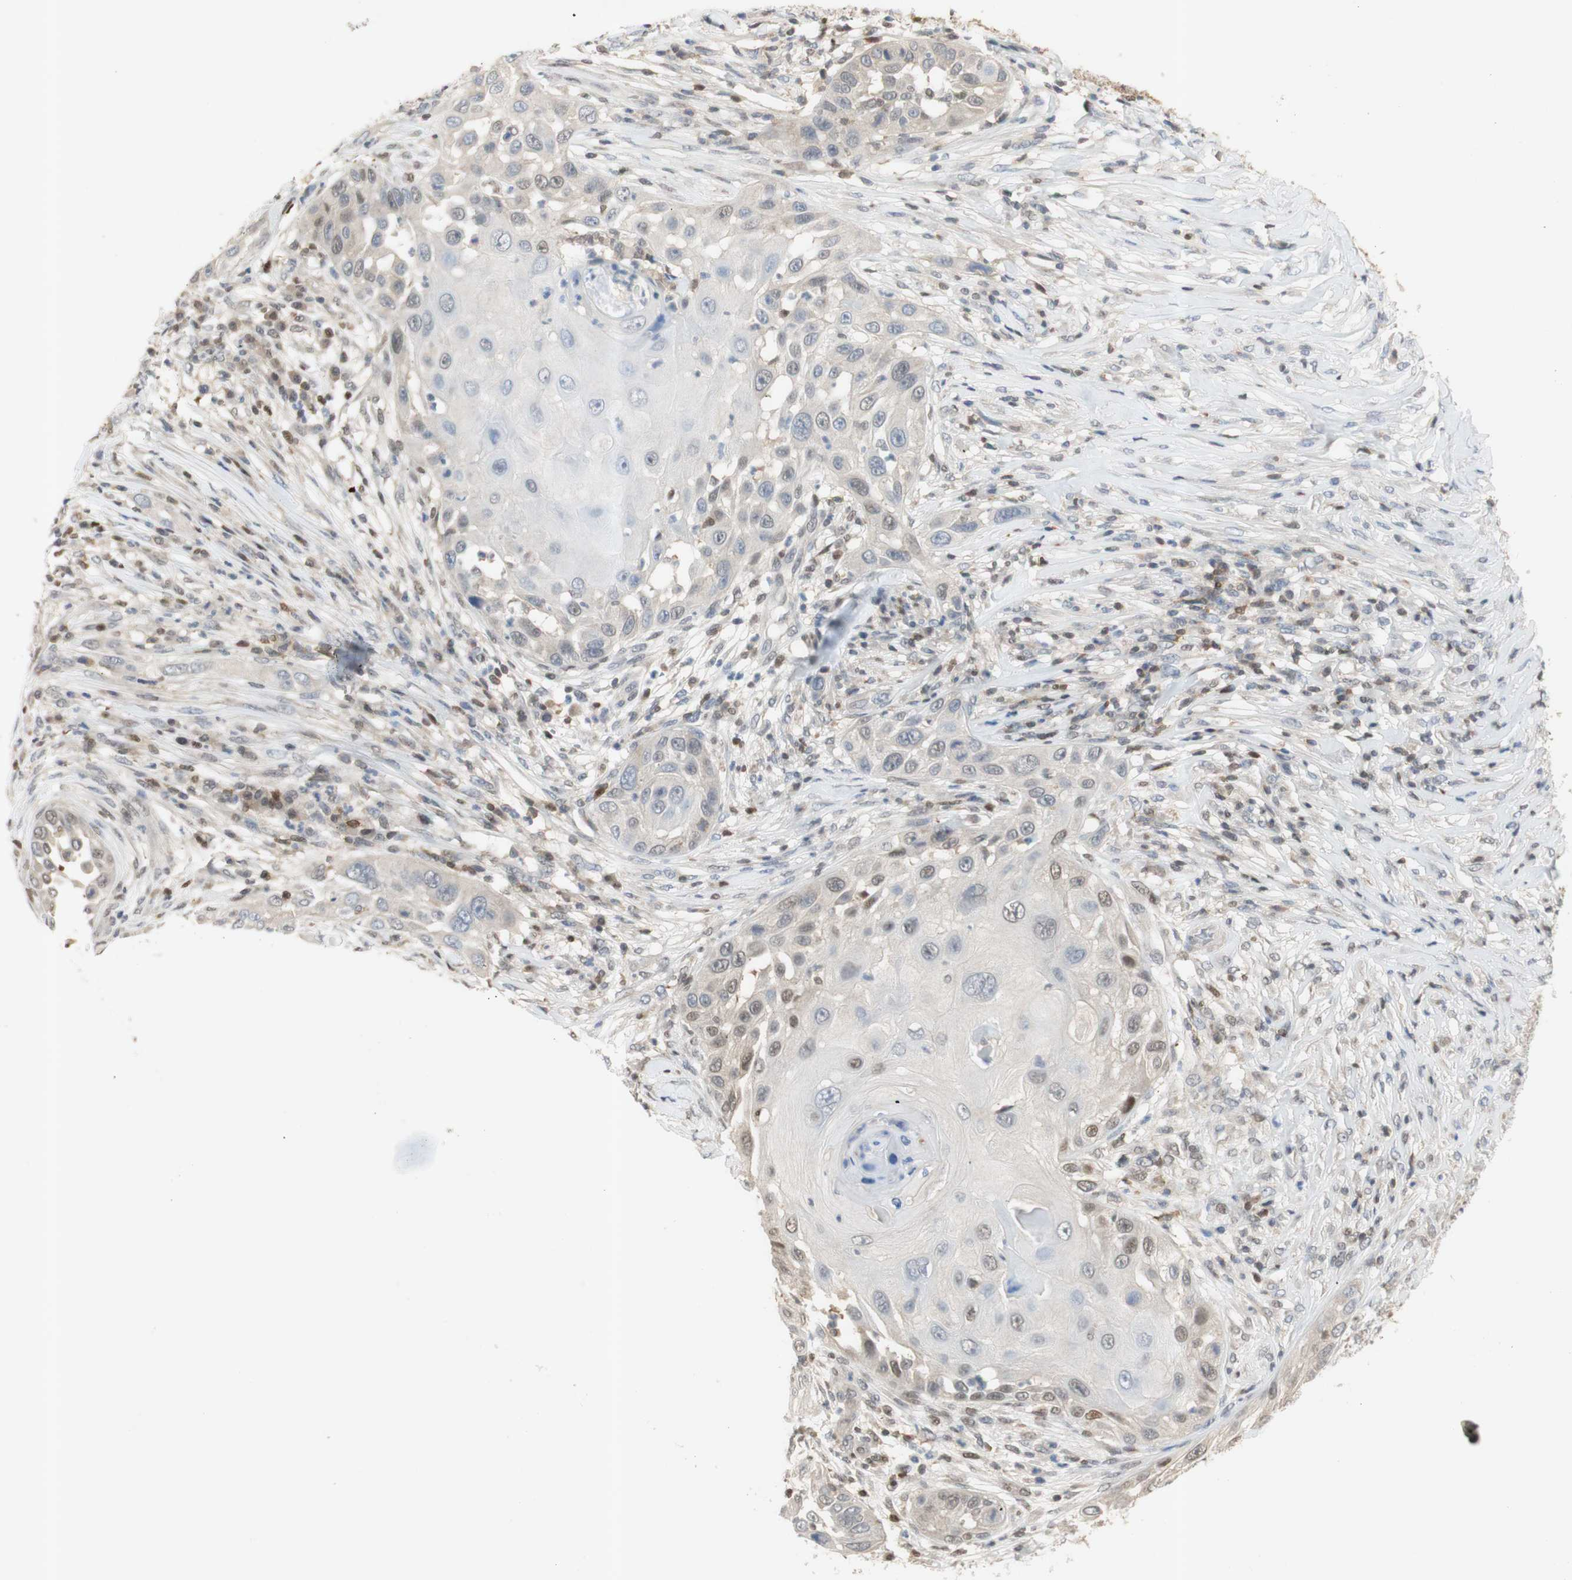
{"staining": {"intensity": "weak", "quantity": ">75%", "location": "cytoplasmic/membranous,nuclear"}, "tissue": "skin cancer", "cell_type": "Tumor cells", "image_type": "cancer", "snomed": [{"axis": "morphology", "description": "Squamous cell carcinoma, NOS"}, {"axis": "topography", "description": "Skin"}], "caption": "This is an image of immunohistochemistry staining of squamous cell carcinoma (skin), which shows weak expression in the cytoplasmic/membranous and nuclear of tumor cells.", "gene": "NAP1L4", "patient": {"sex": "female", "age": 44}}